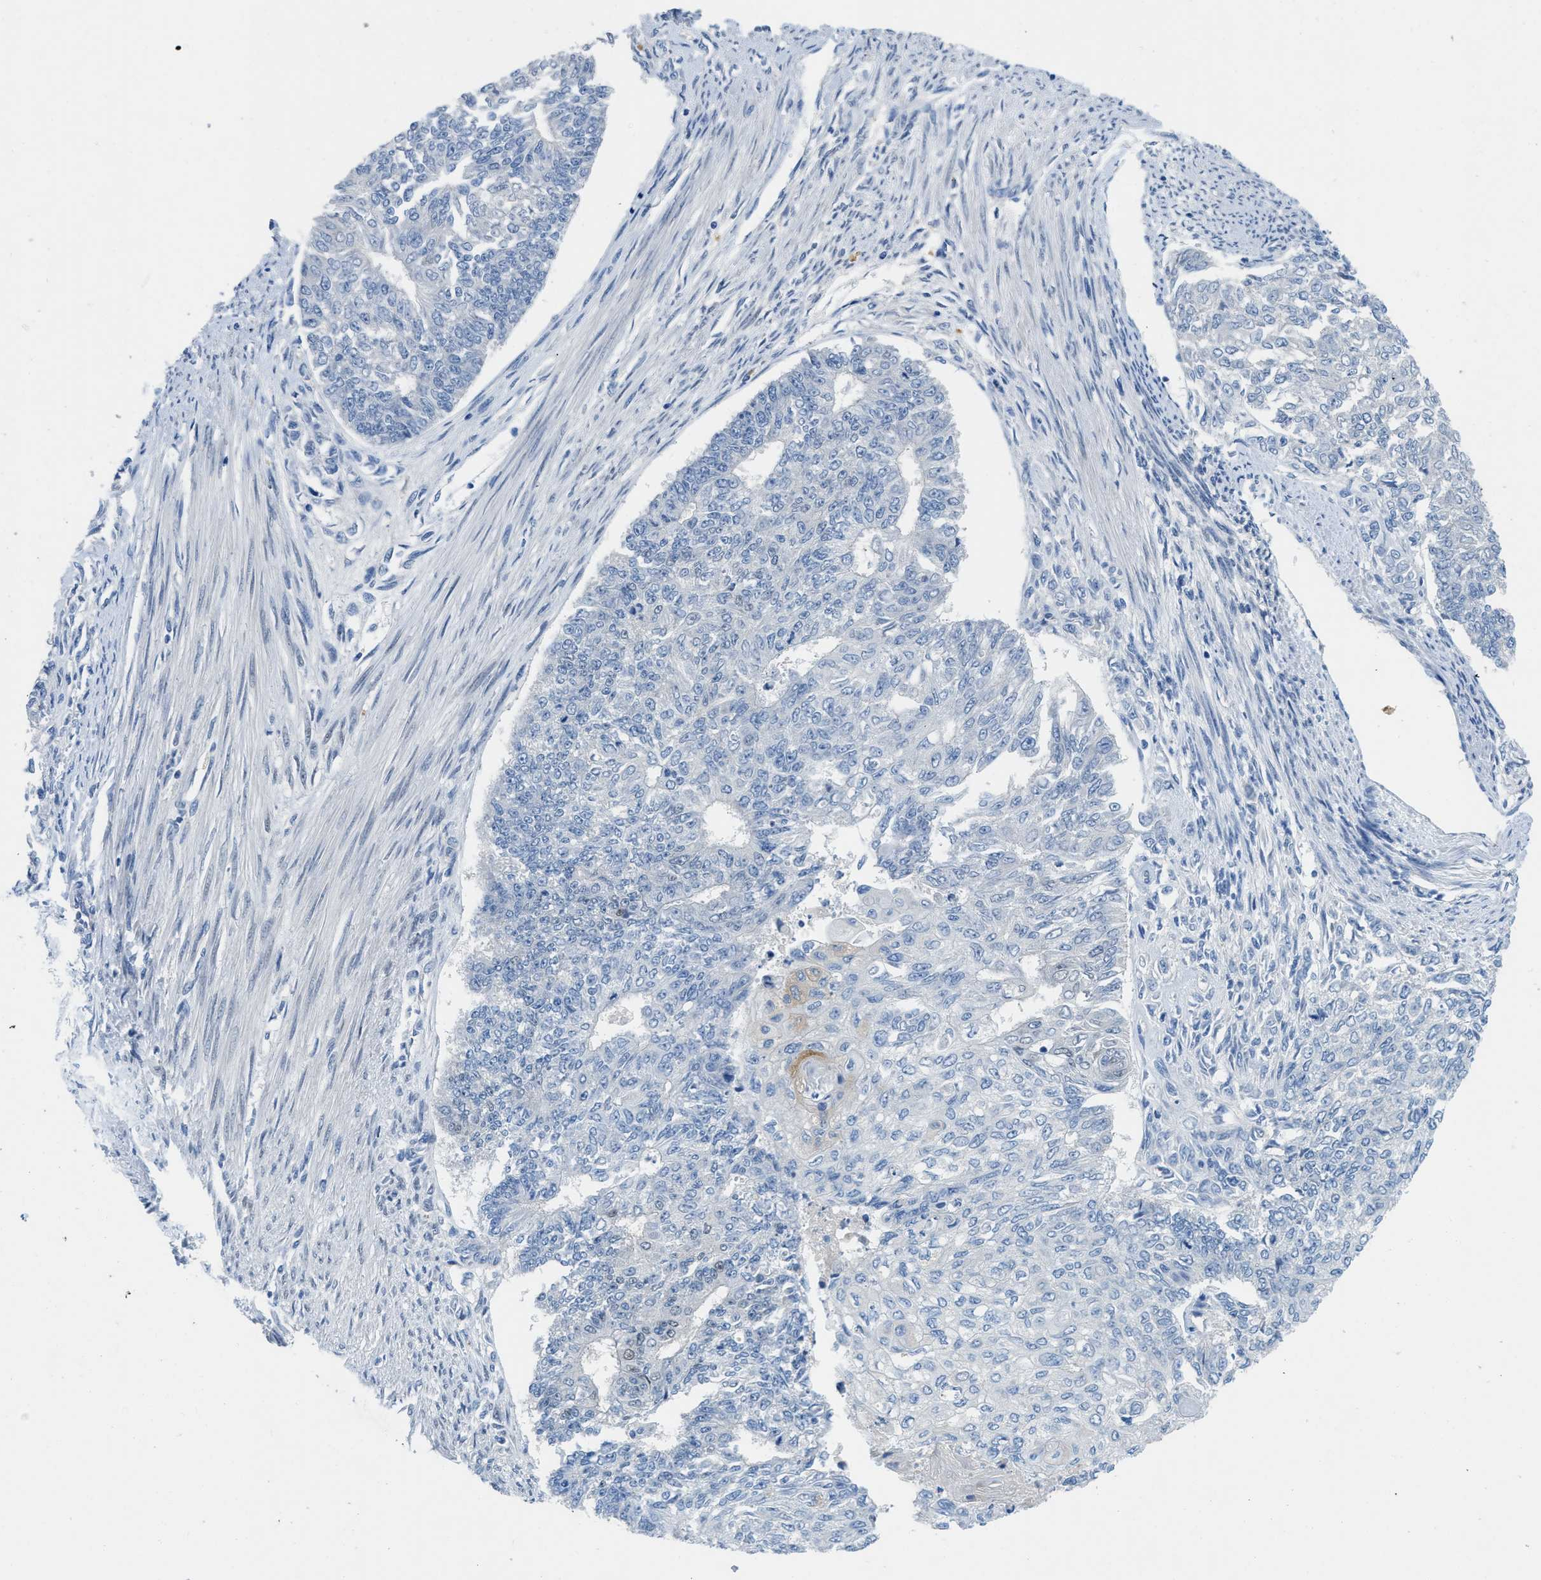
{"staining": {"intensity": "negative", "quantity": "none", "location": "none"}, "tissue": "endometrial cancer", "cell_type": "Tumor cells", "image_type": "cancer", "snomed": [{"axis": "morphology", "description": "Adenocarcinoma, NOS"}, {"axis": "topography", "description": "Endometrium"}], "caption": "The IHC histopathology image has no significant staining in tumor cells of endometrial cancer (adenocarcinoma) tissue.", "gene": "PGR", "patient": {"sex": "female", "age": 32}}